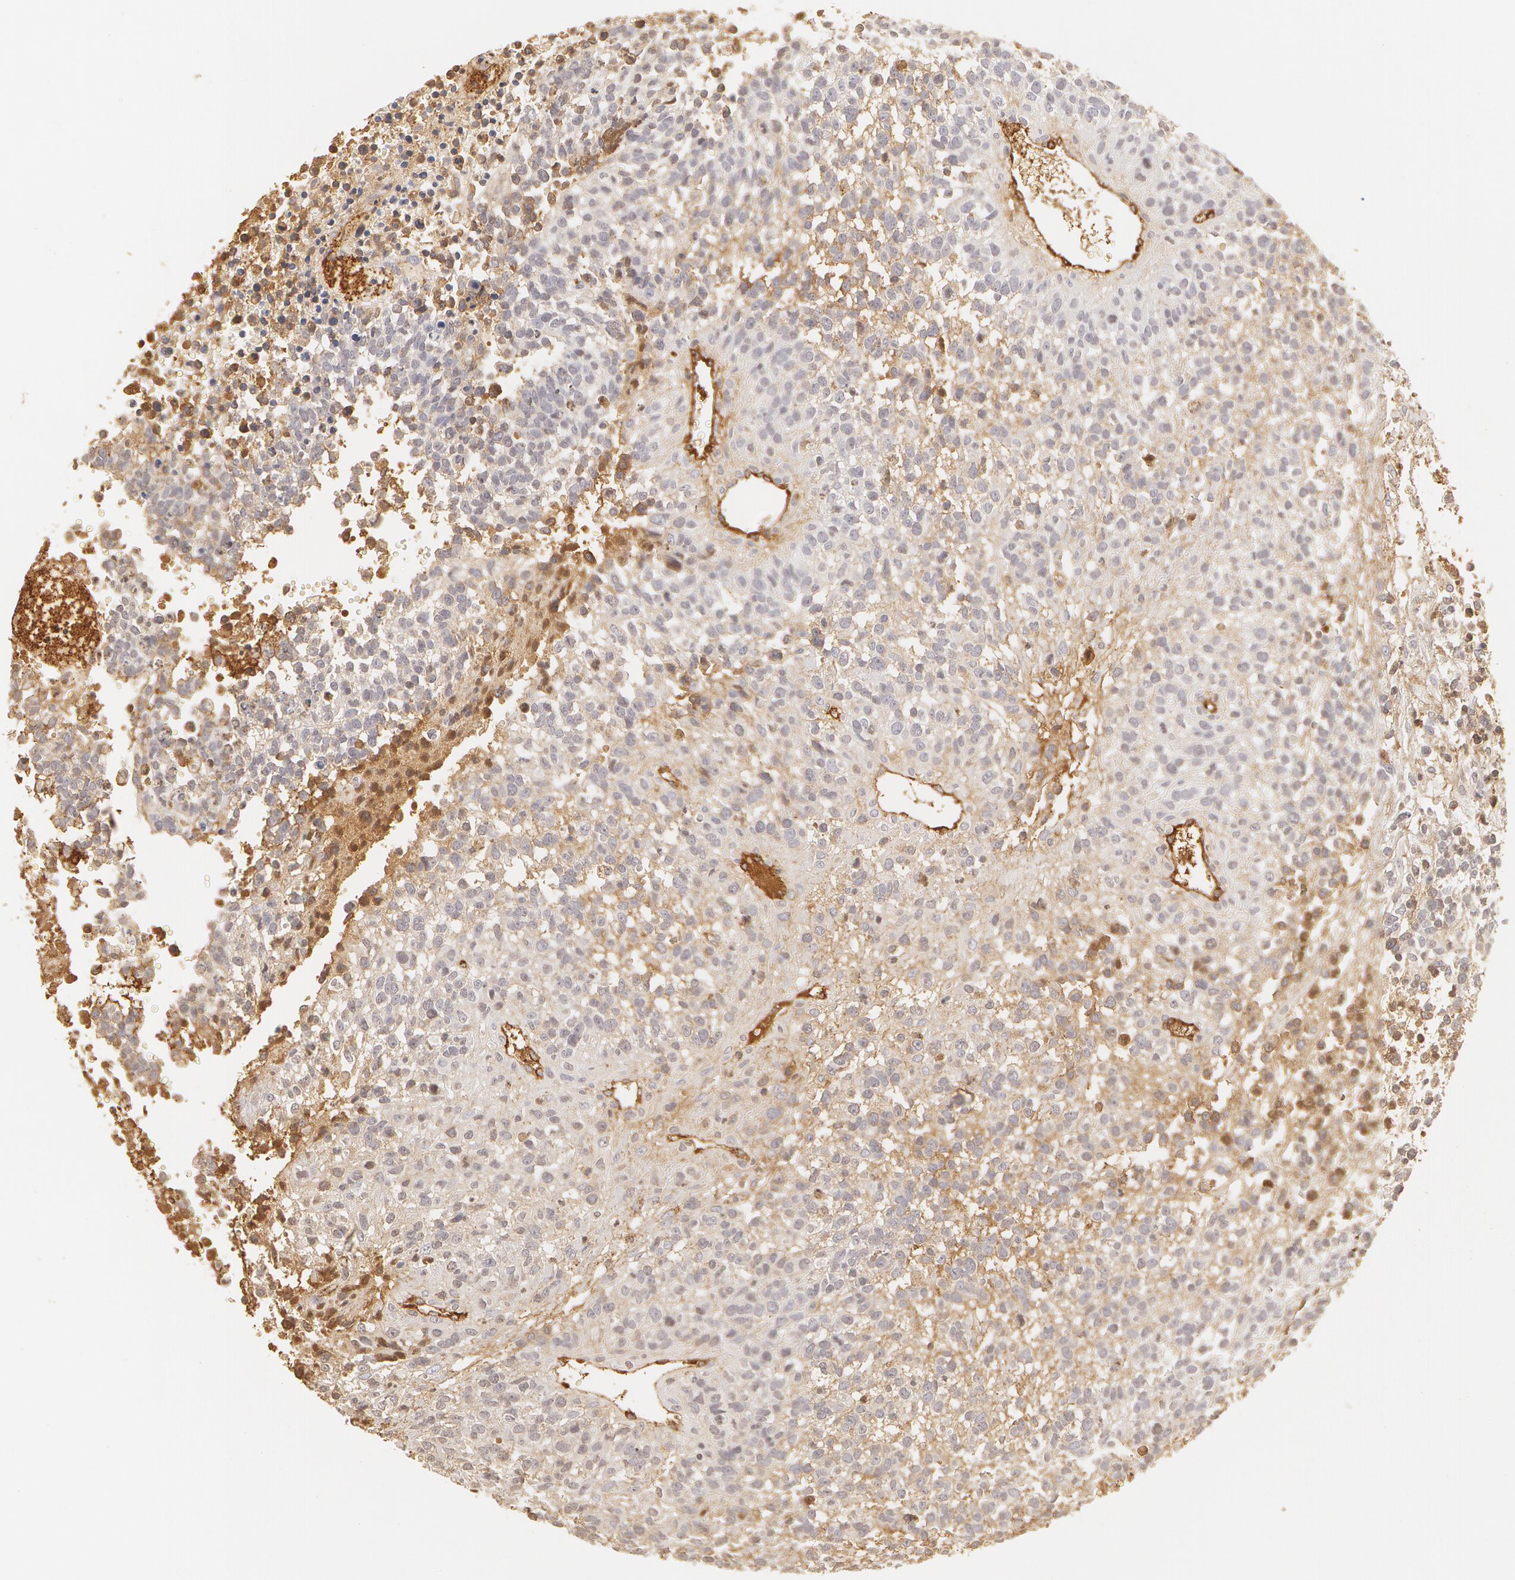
{"staining": {"intensity": "negative", "quantity": "none", "location": "none"}, "tissue": "glioma", "cell_type": "Tumor cells", "image_type": "cancer", "snomed": [{"axis": "morphology", "description": "Glioma, malignant, High grade"}, {"axis": "topography", "description": "Brain"}], "caption": "Immunohistochemistry (IHC) histopathology image of neoplastic tissue: human malignant high-grade glioma stained with DAB (3,3'-diaminobenzidine) shows no significant protein staining in tumor cells.", "gene": "VWF", "patient": {"sex": "male", "age": 66}}